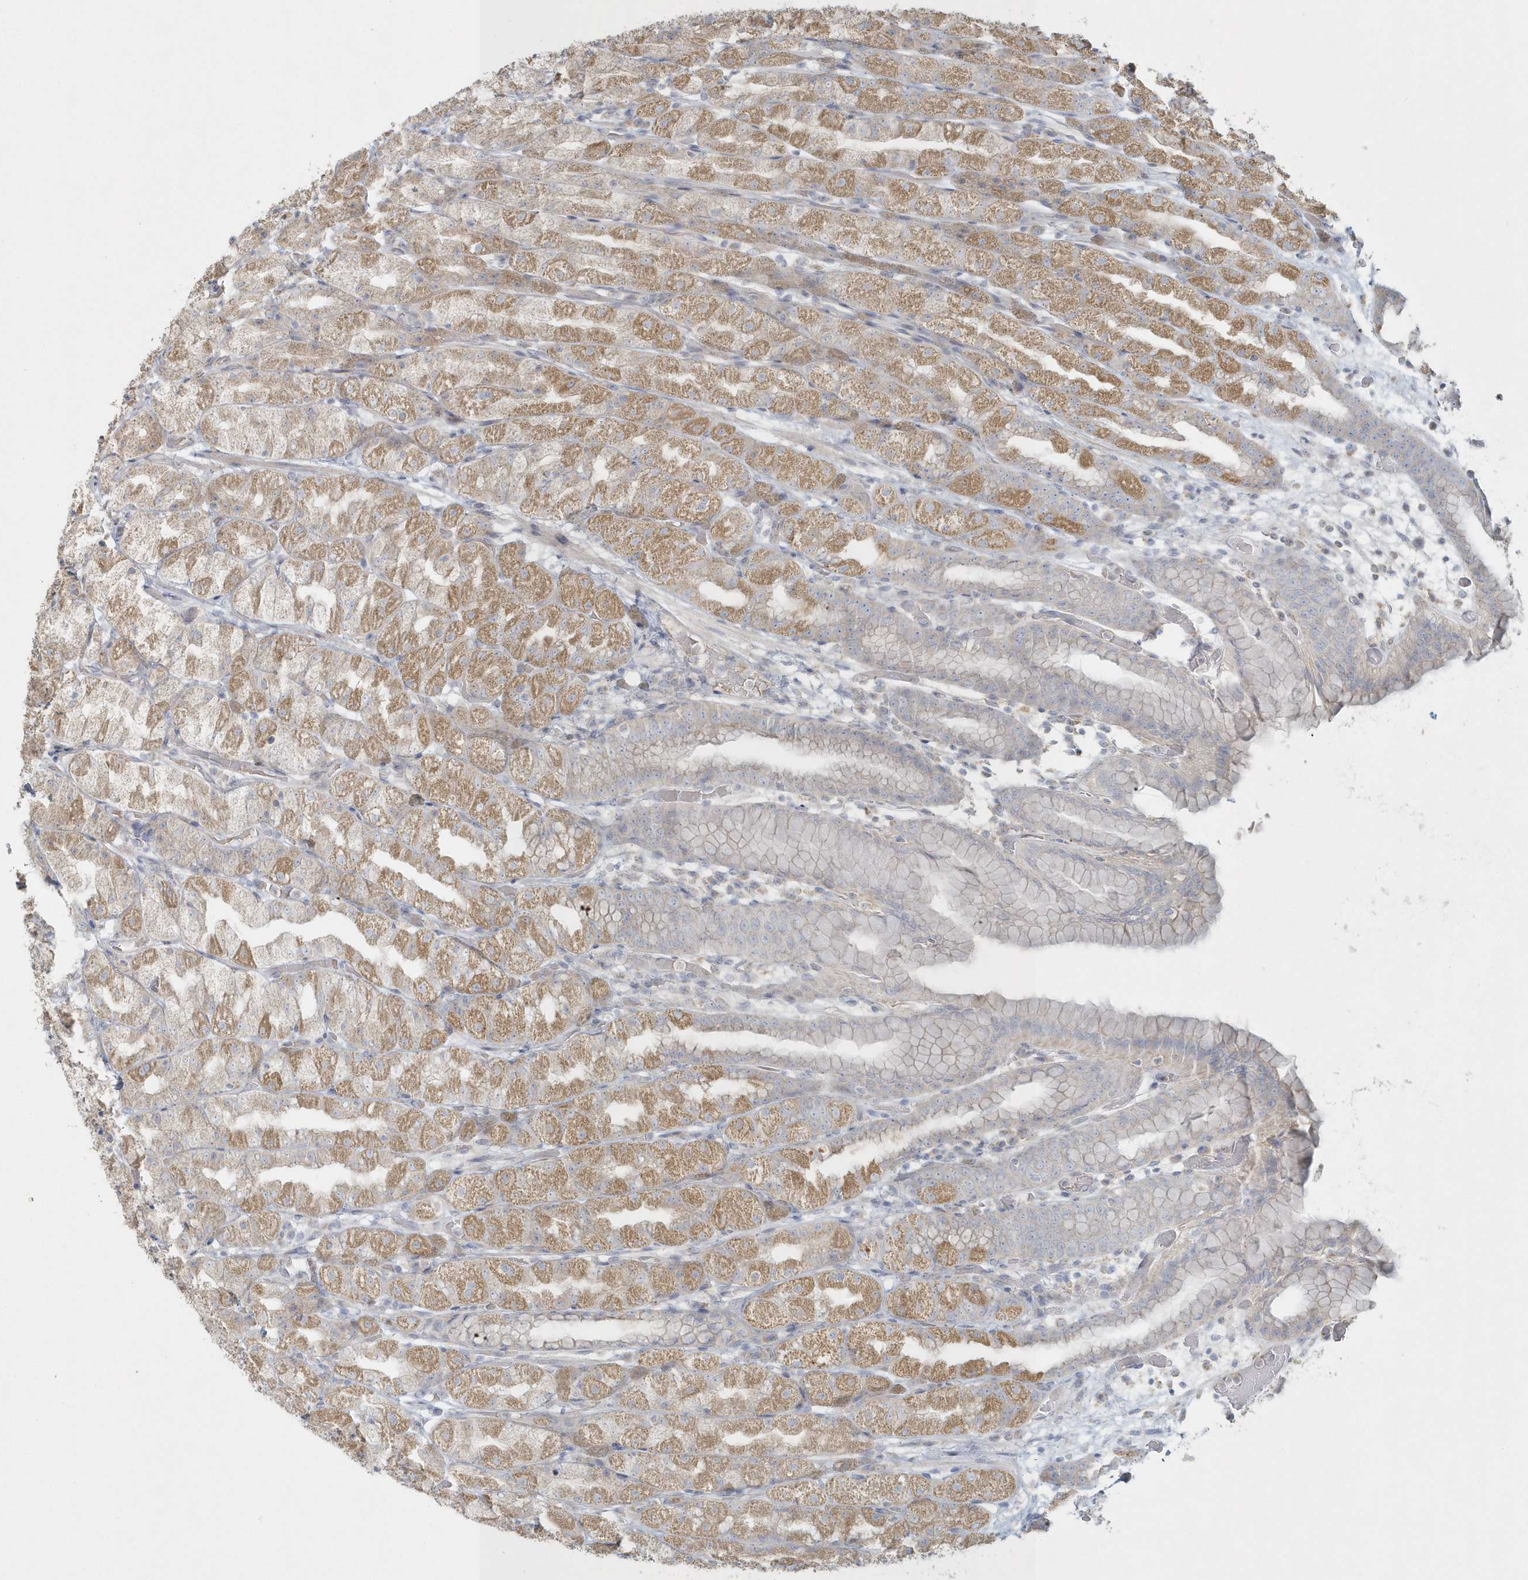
{"staining": {"intensity": "moderate", "quantity": "25%-75%", "location": "cytoplasmic/membranous"}, "tissue": "stomach", "cell_type": "Glandular cells", "image_type": "normal", "snomed": [{"axis": "morphology", "description": "Normal tissue, NOS"}, {"axis": "topography", "description": "Stomach, upper"}], "caption": "The micrograph displays immunohistochemical staining of normal stomach. There is moderate cytoplasmic/membranous expression is identified in approximately 25%-75% of glandular cells.", "gene": "BLTP3A", "patient": {"sex": "male", "age": 68}}